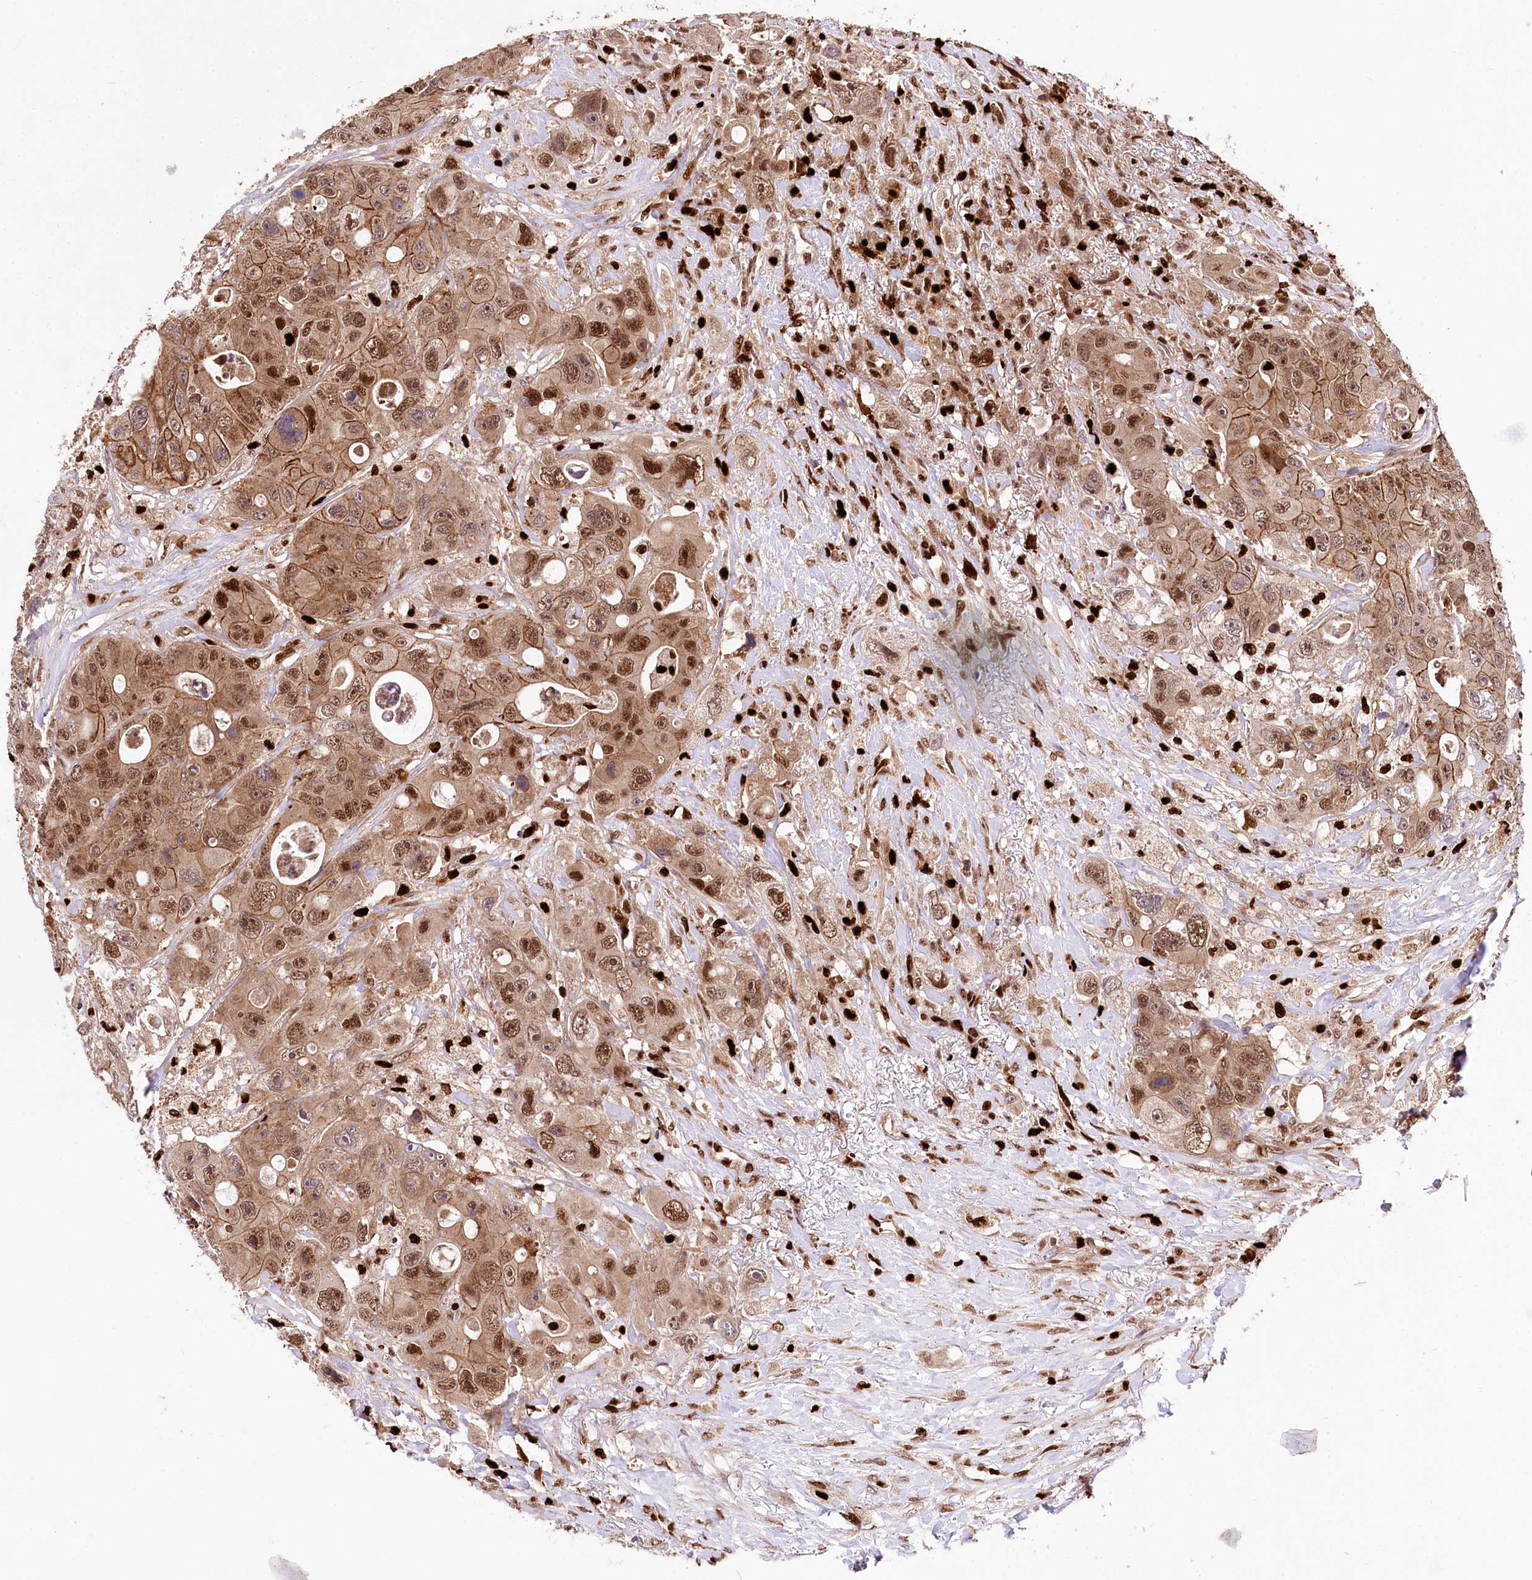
{"staining": {"intensity": "moderate", "quantity": ">75%", "location": "cytoplasmic/membranous,nuclear"}, "tissue": "colorectal cancer", "cell_type": "Tumor cells", "image_type": "cancer", "snomed": [{"axis": "morphology", "description": "Adenocarcinoma, NOS"}, {"axis": "topography", "description": "Colon"}], "caption": "IHC micrograph of colorectal cancer (adenocarcinoma) stained for a protein (brown), which reveals medium levels of moderate cytoplasmic/membranous and nuclear positivity in approximately >75% of tumor cells.", "gene": "FIGN", "patient": {"sex": "female", "age": 46}}